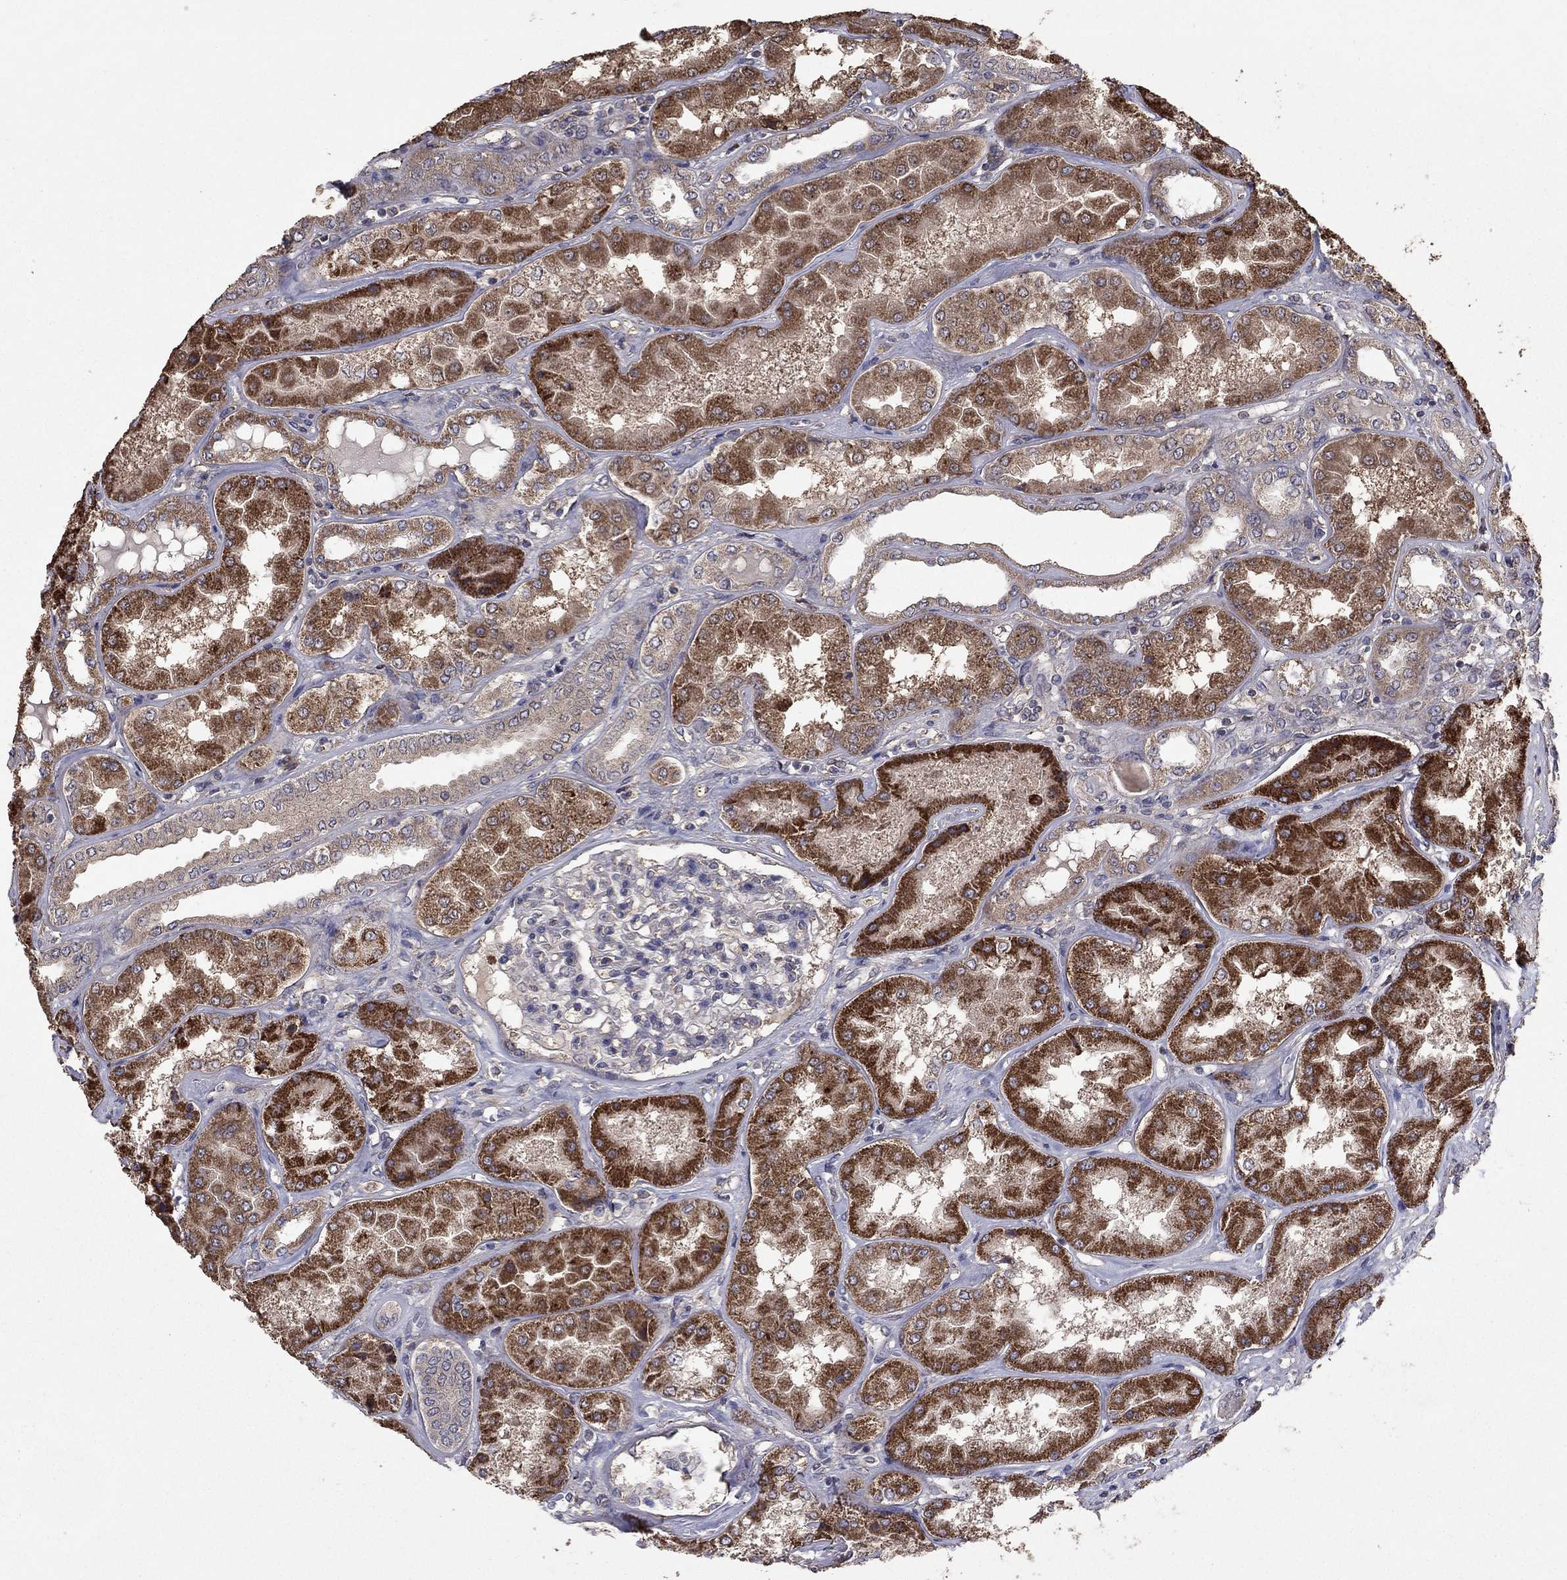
{"staining": {"intensity": "negative", "quantity": "none", "location": "none"}, "tissue": "kidney", "cell_type": "Cells in glomeruli", "image_type": "normal", "snomed": [{"axis": "morphology", "description": "Normal tissue, NOS"}, {"axis": "topography", "description": "Kidney"}], "caption": "IHC micrograph of benign kidney stained for a protein (brown), which demonstrates no positivity in cells in glomeruli.", "gene": "FLT4", "patient": {"sex": "female", "age": 56}}